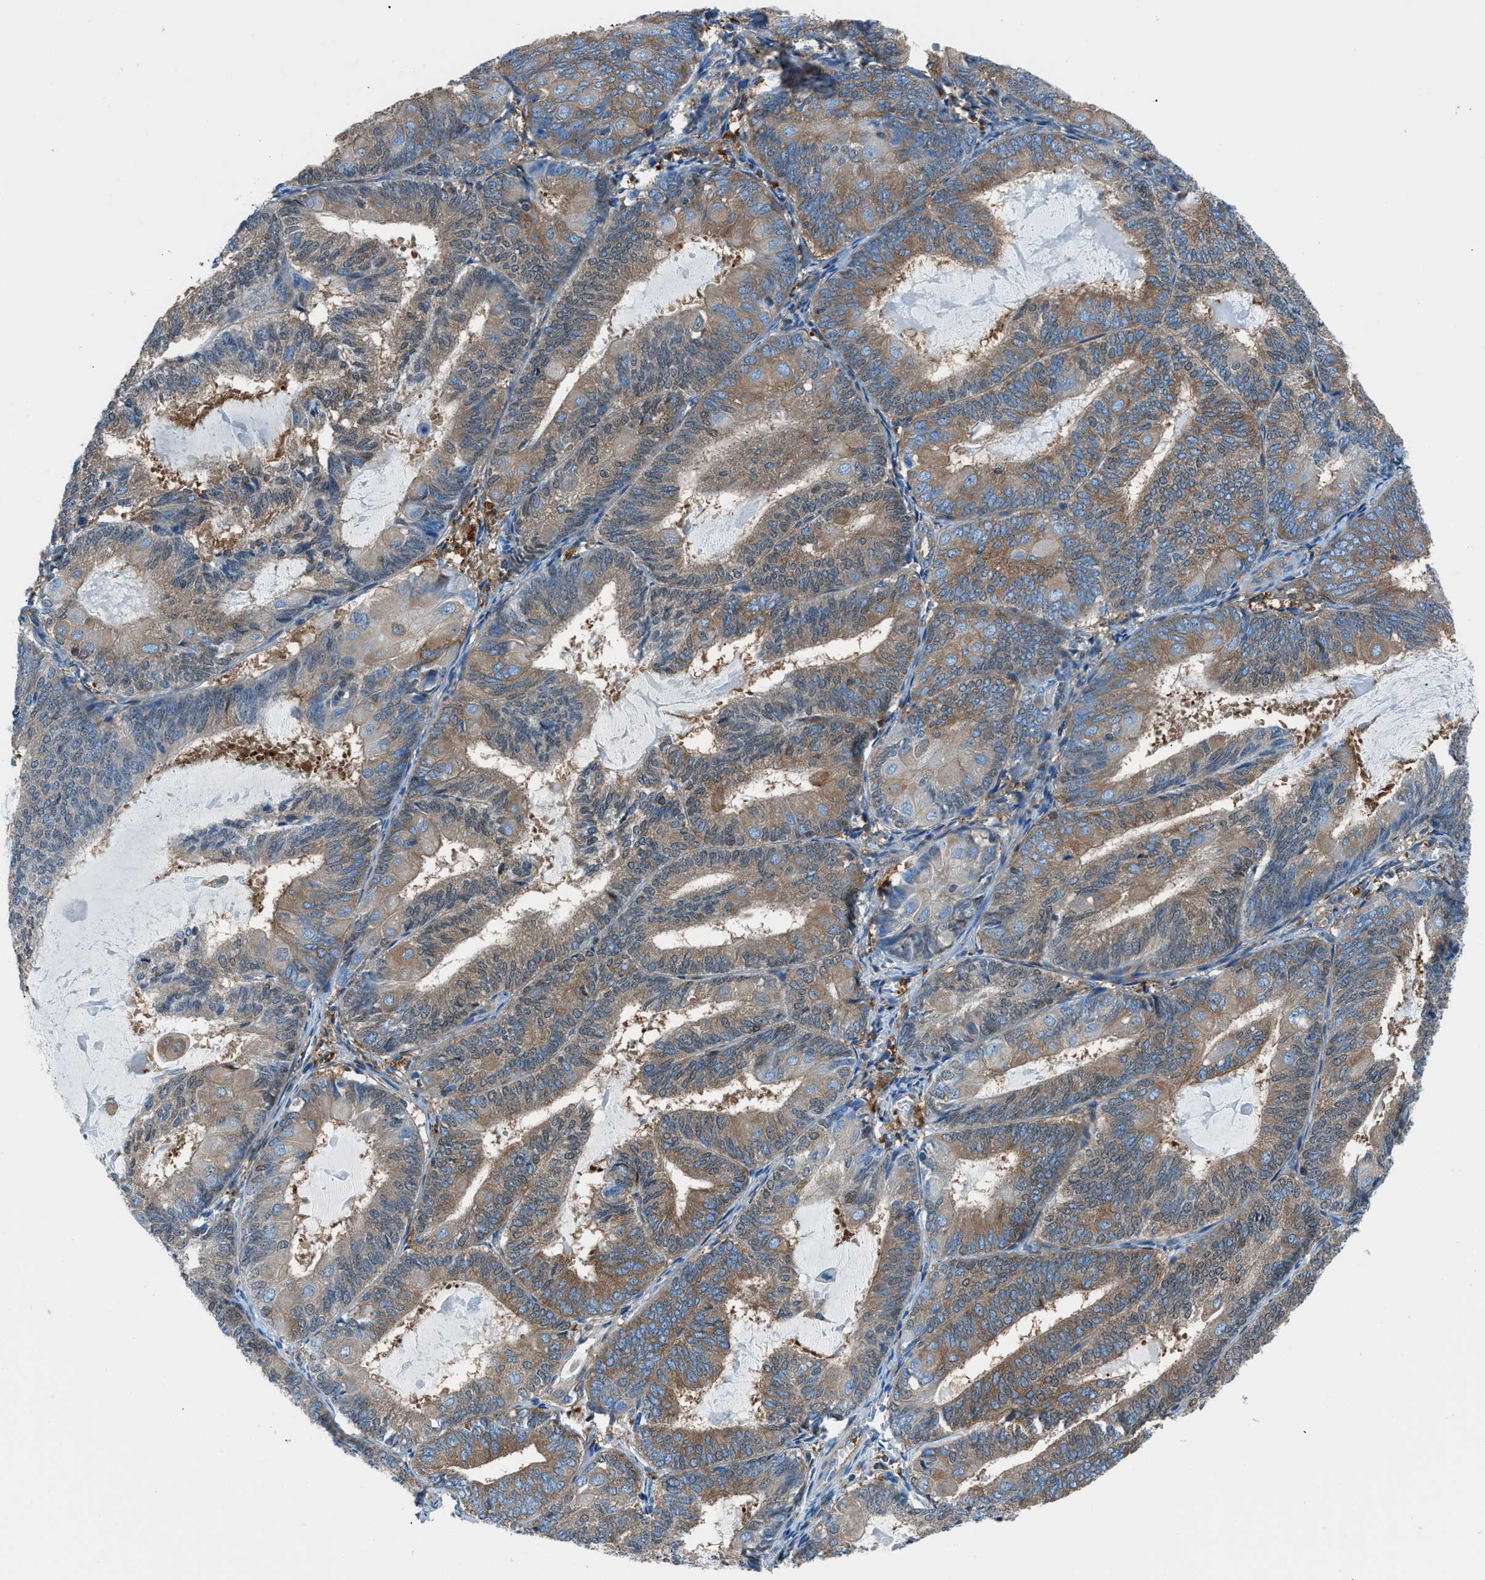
{"staining": {"intensity": "moderate", "quantity": ">75%", "location": "cytoplasmic/membranous"}, "tissue": "endometrial cancer", "cell_type": "Tumor cells", "image_type": "cancer", "snomed": [{"axis": "morphology", "description": "Adenocarcinoma, NOS"}, {"axis": "topography", "description": "Endometrium"}], "caption": "IHC histopathology image of adenocarcinoma (endometrial) stained for a protein (brown), which demonstrates medium levels of moderate cytoplasmic/membranous expression in about >75% of tumor cells.", "gene": "SARS1", "patient": {"sex": "female", "age": 81}}